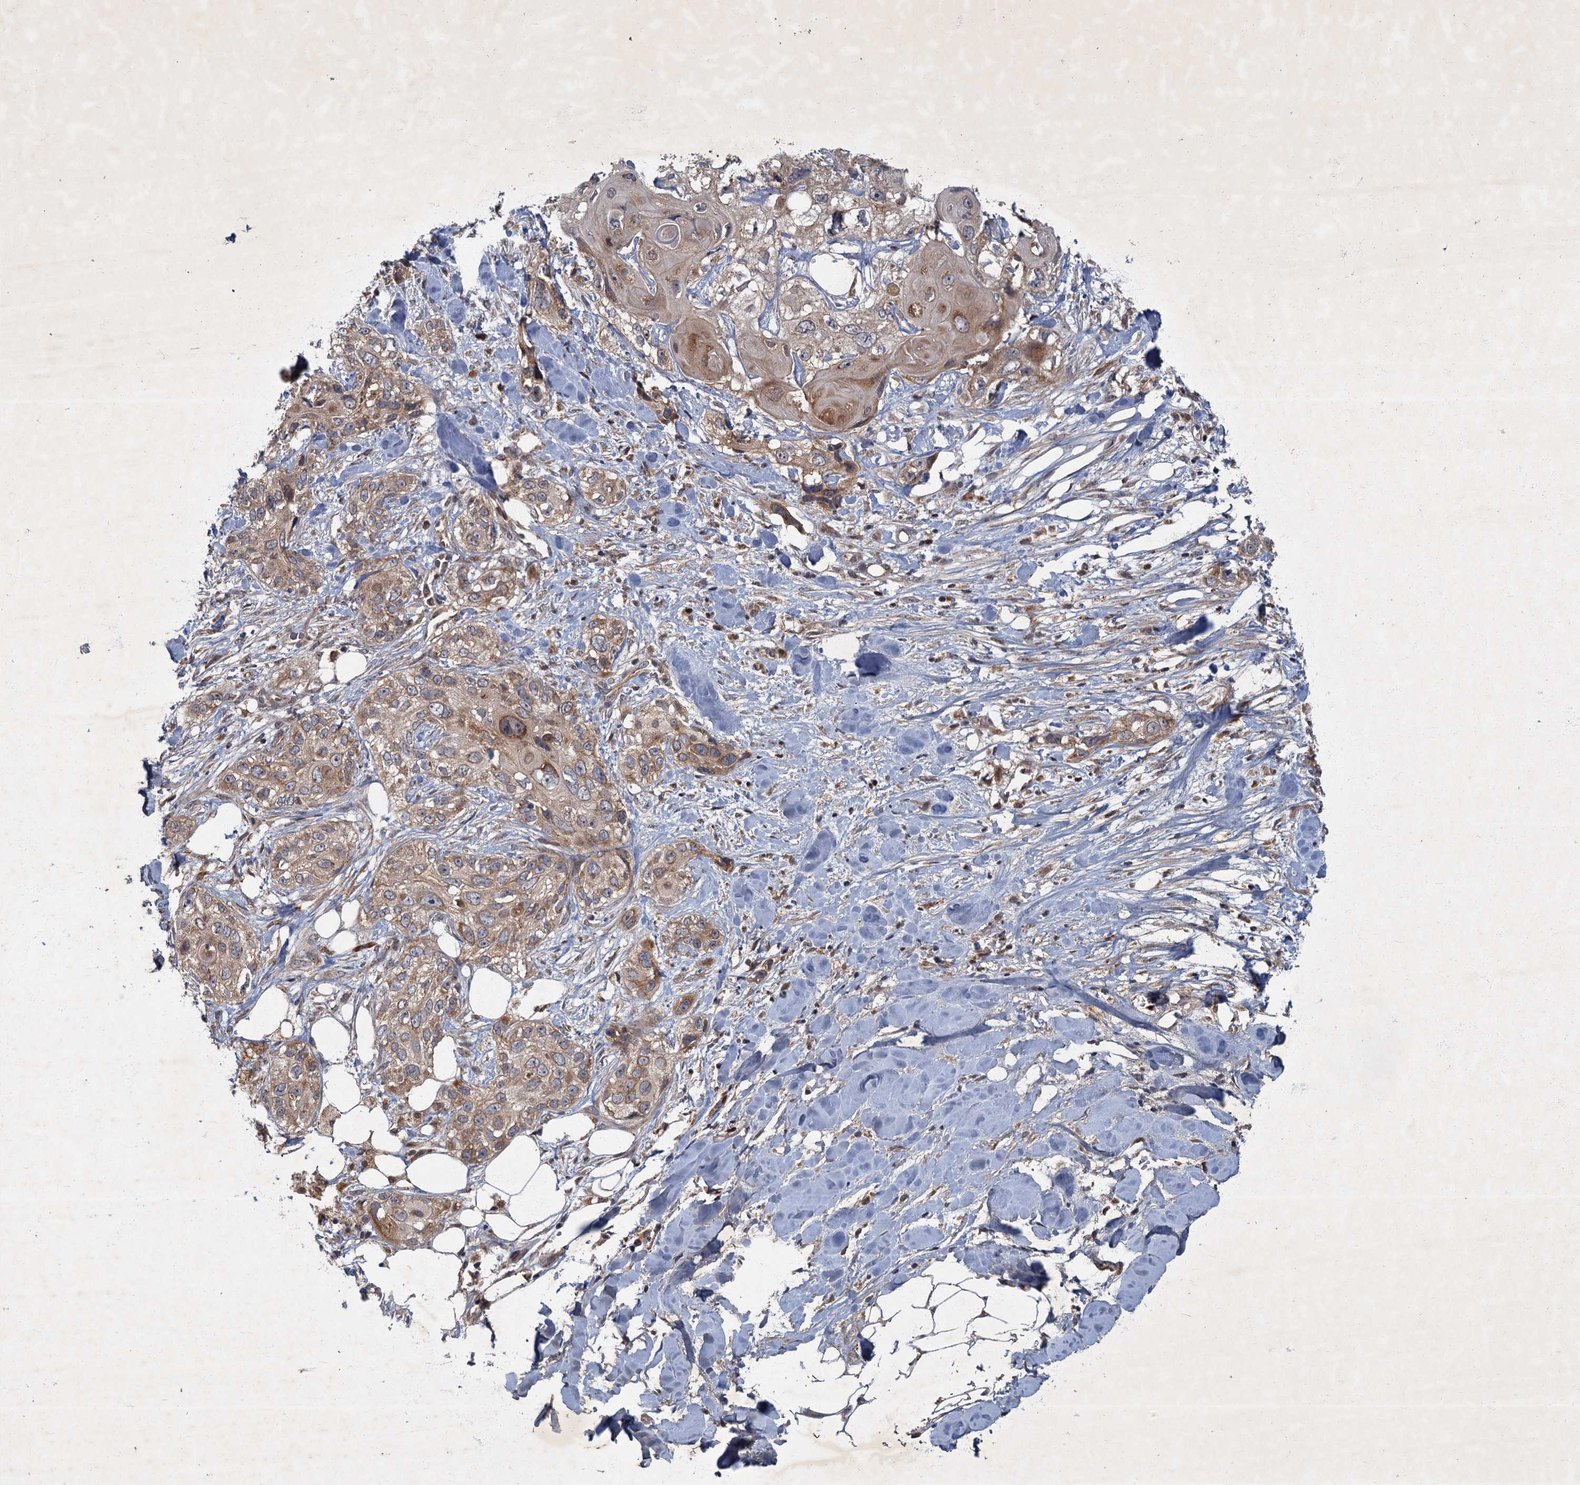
{"staining": {"intensity": "weak", "quantity": ">75%", "location": "cytoplasmic/membranous"}, "tissue": "skin cancer", "cell_type": "Tumor cells", "image_type": "cancer", "snomed": [{"axis": "morphology", "description": "Normal tissue, NOS"}, {"axis": "morphology", "description": "Squamous cell carcinoma, NOS"}, {"axis": "topography", "description": "Skin"}], "caption": "Human skin cancer (squamous cell carcinoma) stained with a protein marker reveals weak staining in tumor cells.", "gene": "SLC11A2", "patient": {"sex": "male", "age": 72}}